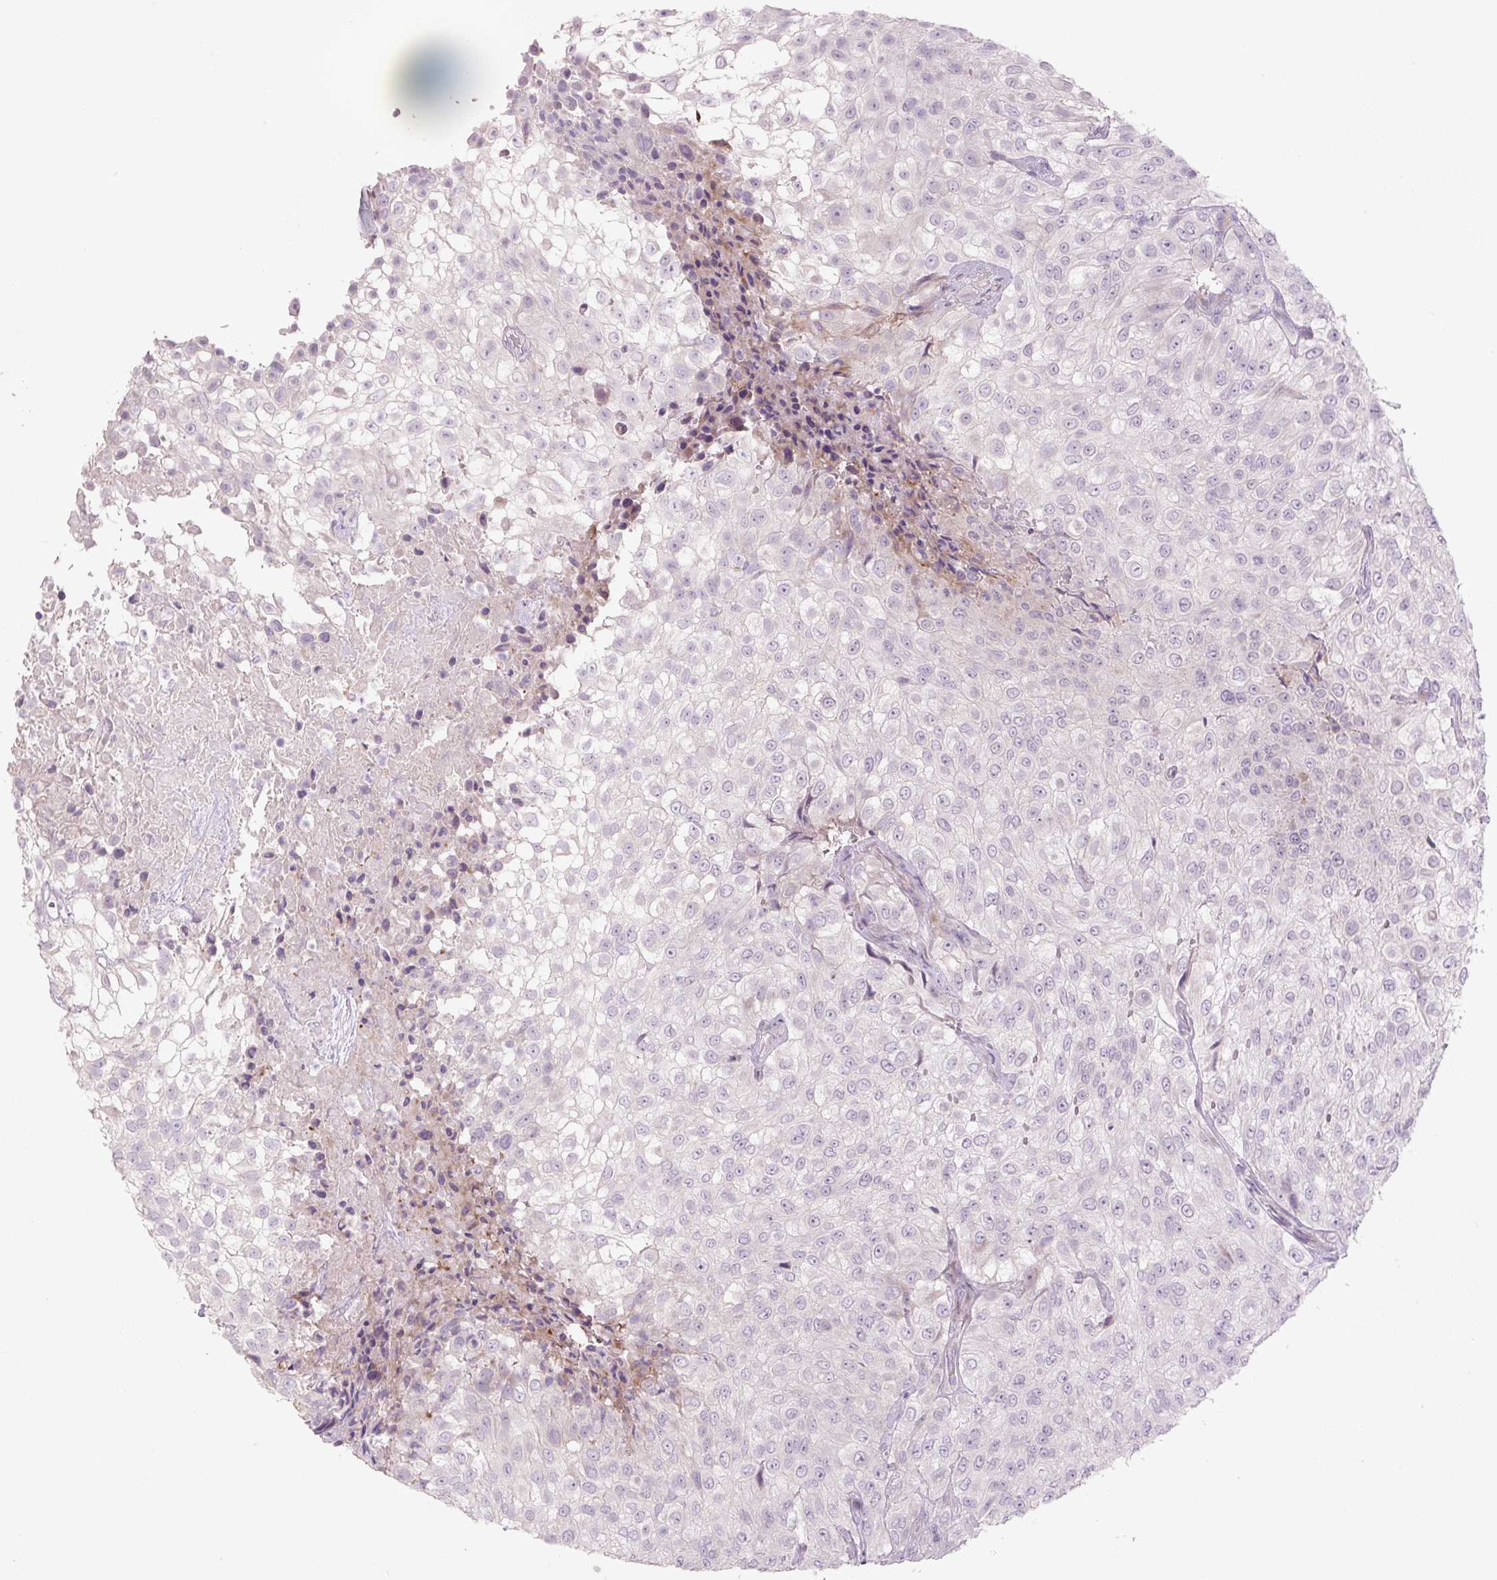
{"staining": {"intensity": "negative", "quantity": "none", "location": "none"}, "tissue": "urothelial cancer", "cell_type": "Tumor cells", "image_type": "cancer", "snomed": [{"axis": "morphology", "description": "Urothelial carcinoma, High grade"}, {"axis": "topography", "description": "Urinary bladder"}], "caption": "High magnification brightfield microscopy of high-grade urothelial carcinoma stained with DAB (3,3'-diaminobenzidine) (brown) and counterstained with hematoxylin (blue): tumor cells show no significant expression.", "gene": "TMEM100", "patient": {"sex": "male", "age": 56}}